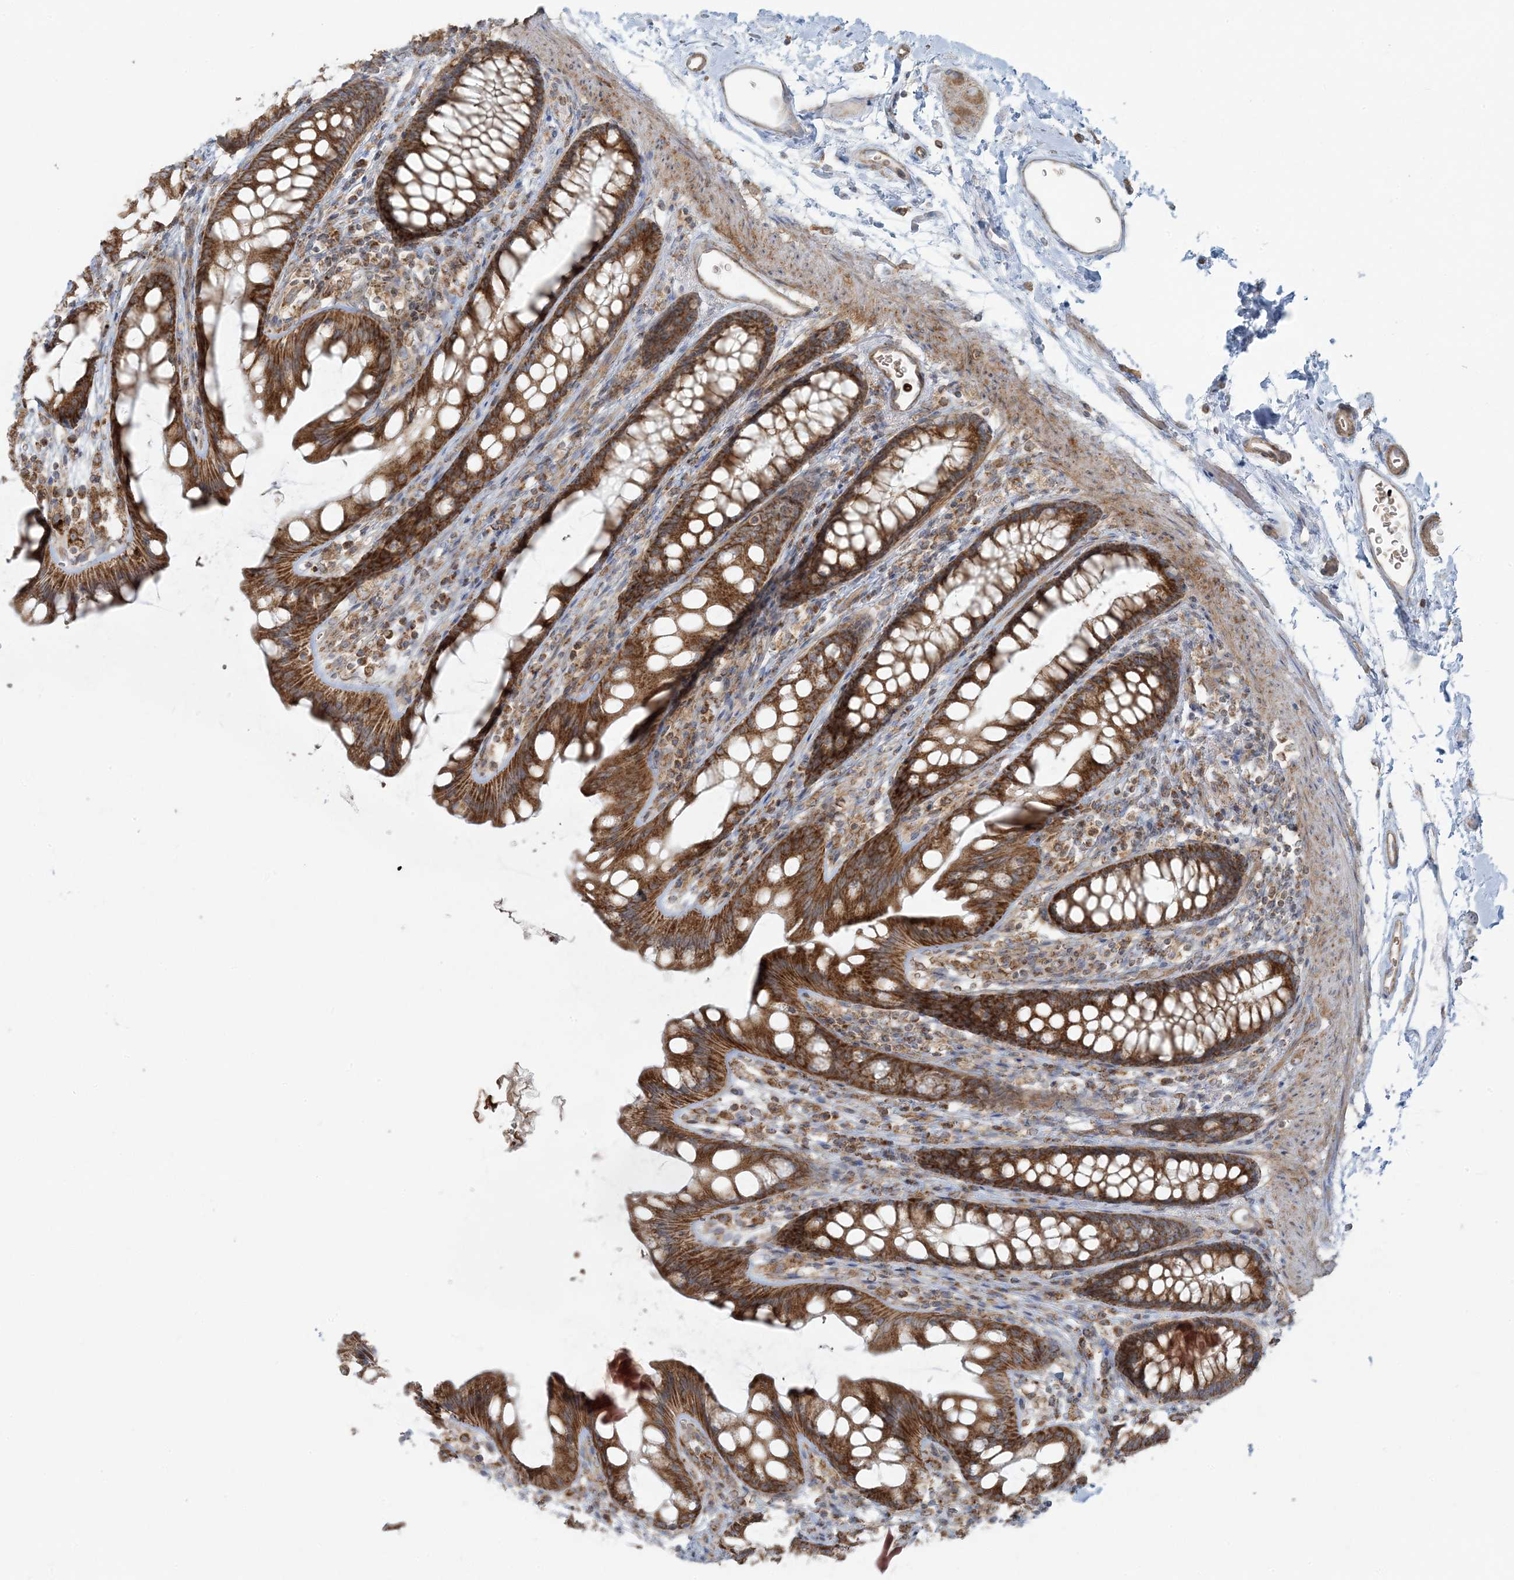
{"staining": {"intensity": "strong", "quantity": ">75%", "location": "cytoplasmic/membranous"}, "tissue": "rectum", "cell_type": "Glandular cells", "image_type": "normal", "snomed": [{"axis": "morphology", "description": "Normal tissue, NOS"}, {"axis": "topography", "description": "Rectum"}], "caption": "An IHC image of unremarkable tissue is shown. Protein staining in brown labels strong cytoplasmic/membranous positivity in rectum within glandular cells.", "gene": "PIK3R4", "patient": {"sex": "female", "age": 65}}